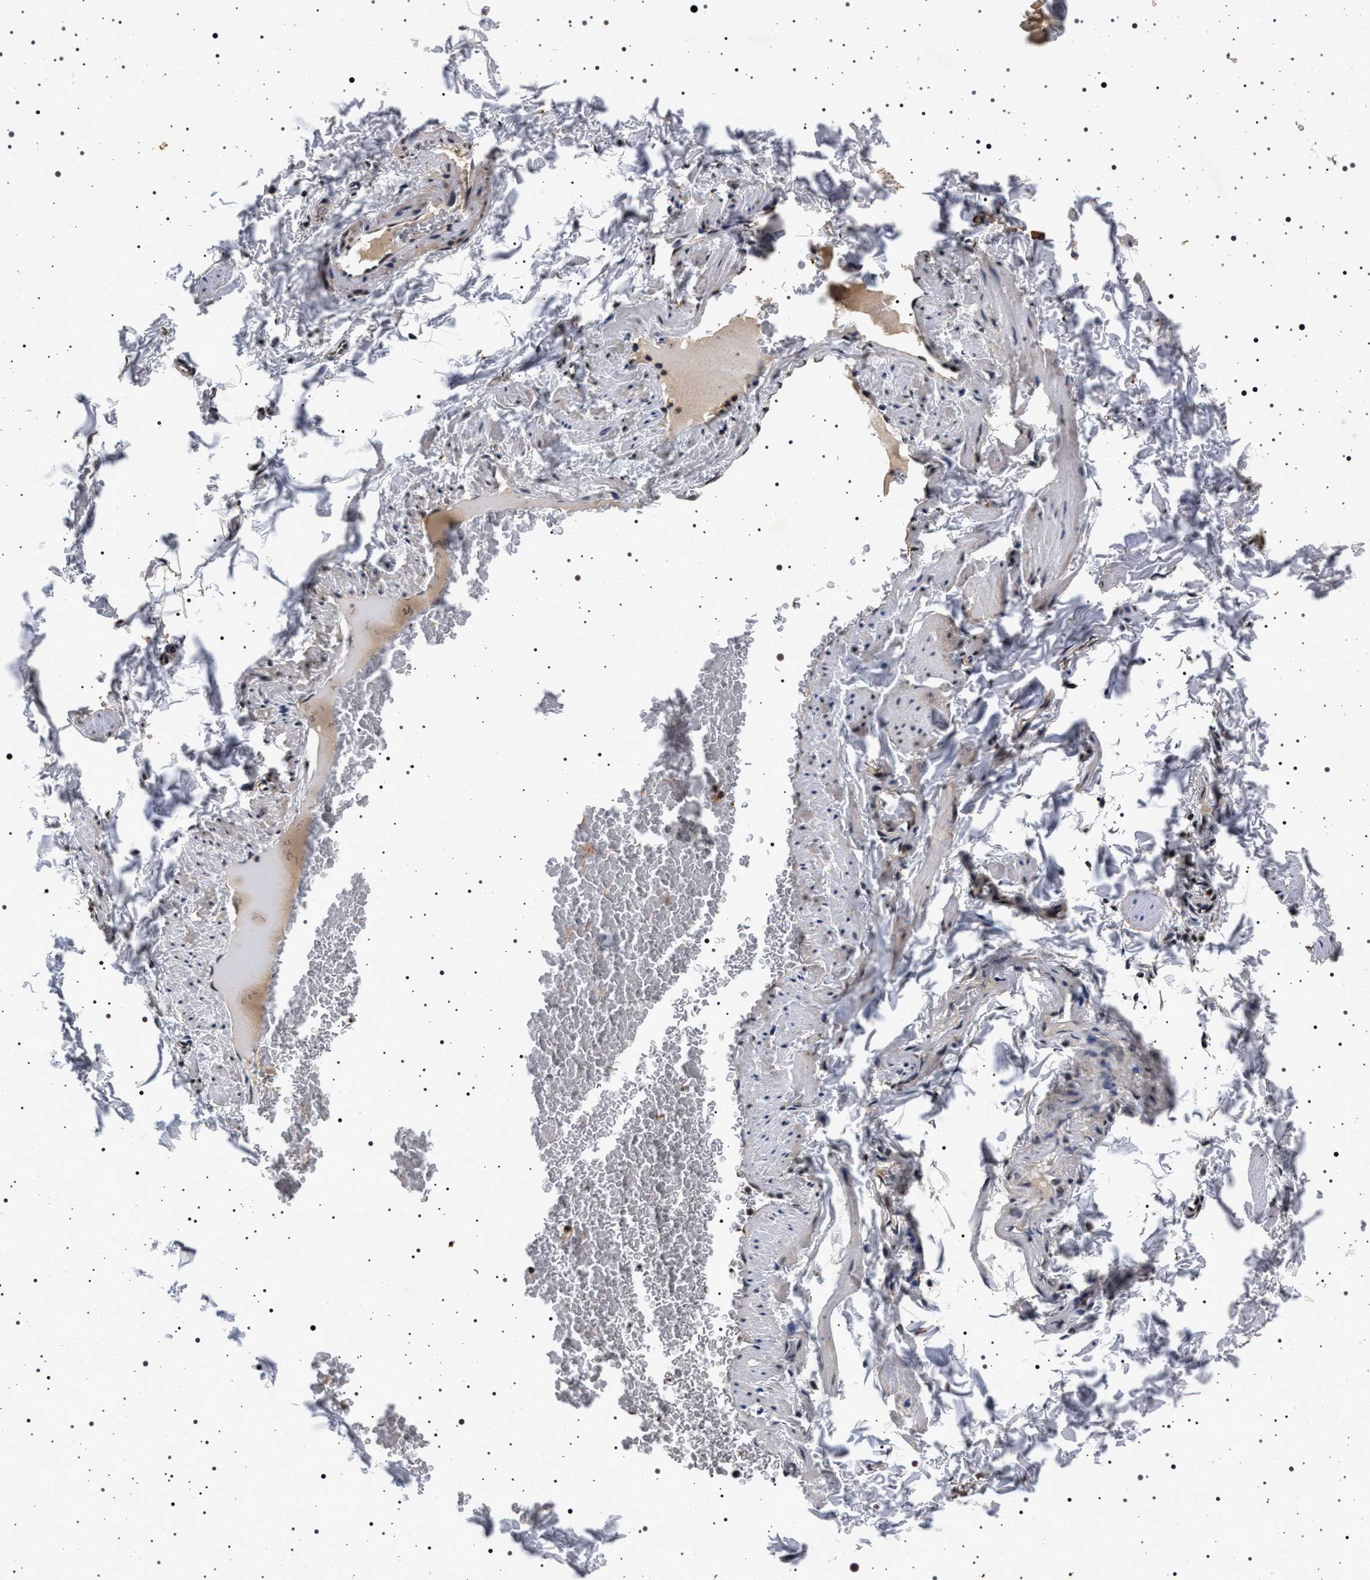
{"staining": {"intensity": "moderate", "quantity": "<25%", "location": "cytoplasmic/membranous"}, "tissue": "adipose tissue", "cell_type": "Adipocytes", "image_type": "normal", "snomed": [{"axis": "morphology", "description": "Normal tissue, NOS"}, {"axis": "topography", "description": "Vascular tissue"}], "caption": "Adipocytes demonstrate moderate cytoplasmic/membranous positivity in approximately <25% of cells in benign adipose tissue.", "gene": "CDKN1B", "patient": {"sex": "male", "age": 41}}